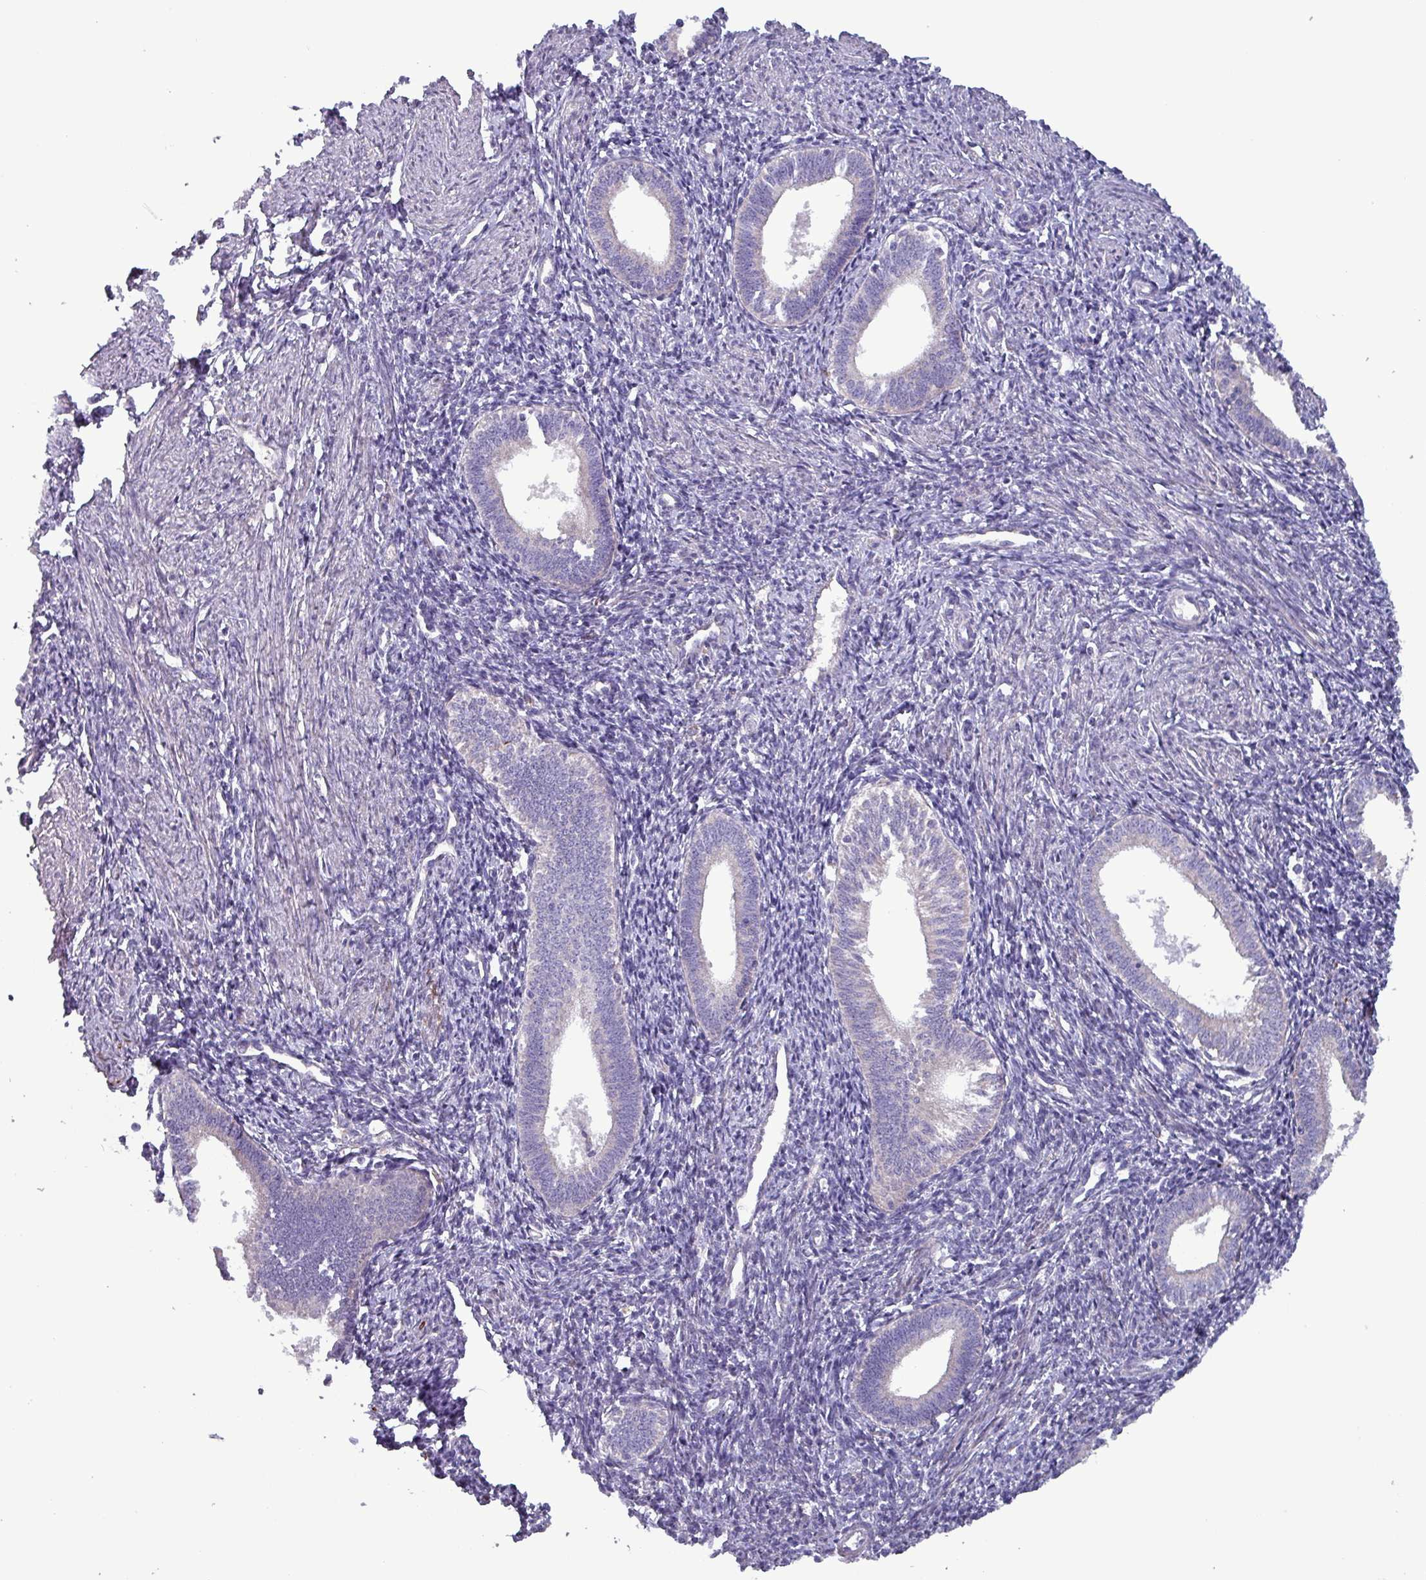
{"staining": {"intensity": "negative", "quantity": "none", "location": "none"}, "tissue": "endometrium", "cell_type": "Cells in endometrial stroma", "image_type": "normal", "snomed": [{"axis": "morphology", "description": "Normal tissue, NOS"}, {"axis": "topography", "description": "Endometrium"}], "caption": "Immunohistochemistry (IHC) micrograph of unremarkable endometrium stained for a protein (brown), which demonstrates no positivity in cells in endometrial stroma.", "gene": "HSD3B7", "patient": {"sex": "female", "age": 41}}